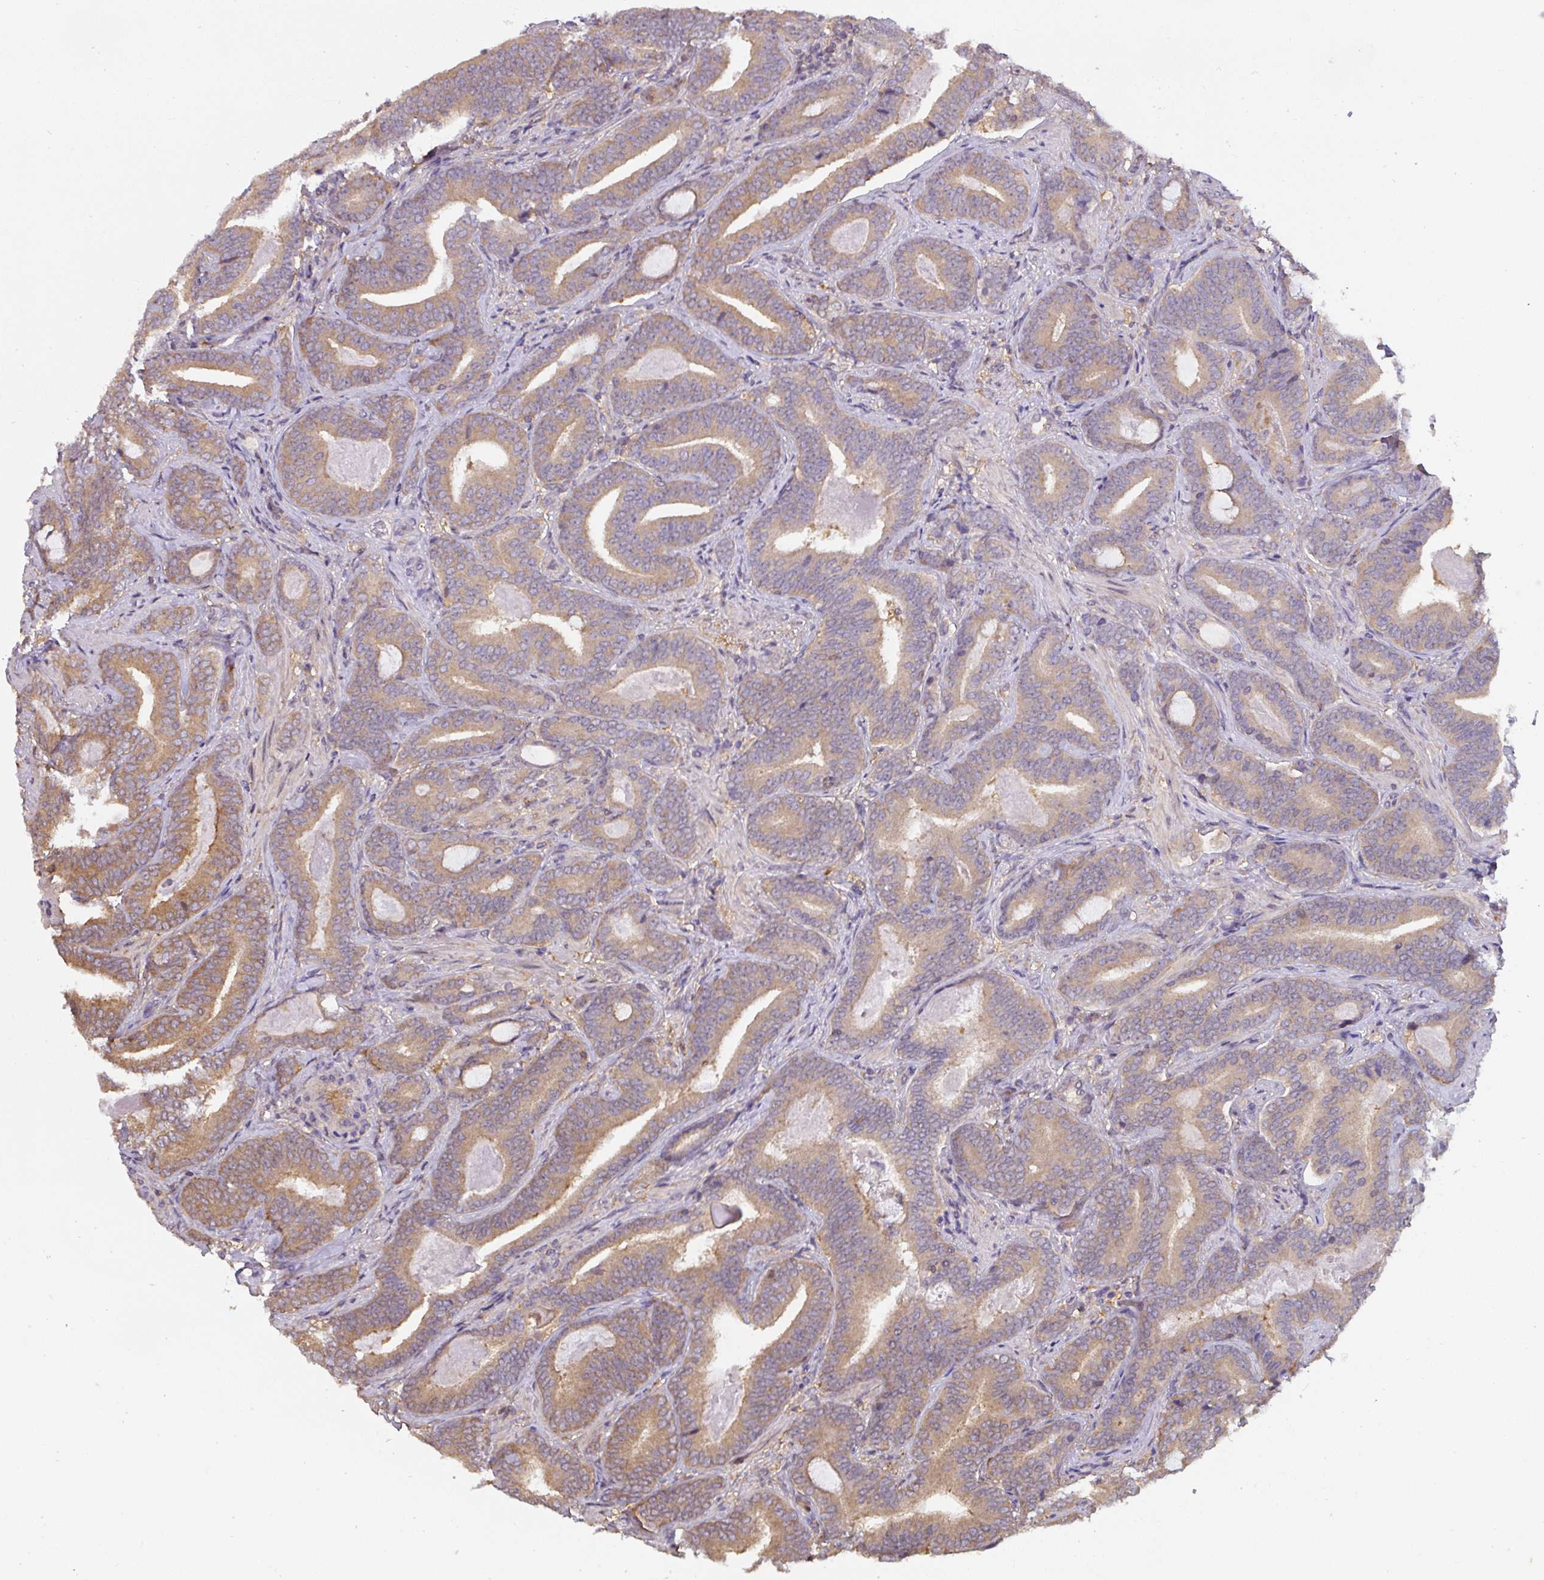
{"staining": {"intensity": "moderate", "quantity": ">75%", "location": "cytoplasmic/membranous"}, "tissue": "prostate cancer", "cell_type": "Tumor cells", "image_type": "cancer", "snomed": [{"axis": "morphology", "description": "Adenocarcinoma, Low grade"}, {"axis": "topography", "description": "Prostate and seminal vesicle, NOS"}], "caption": "Approximately >75% of tumor cells in low-grade adenocarcinoma (prostate) display moderate cytoplasmic/membranous protein positivity as visualized by brown immunohistochemical staining.", "gene": "ST13", "patient": {"sex": "male", "age": 61}}